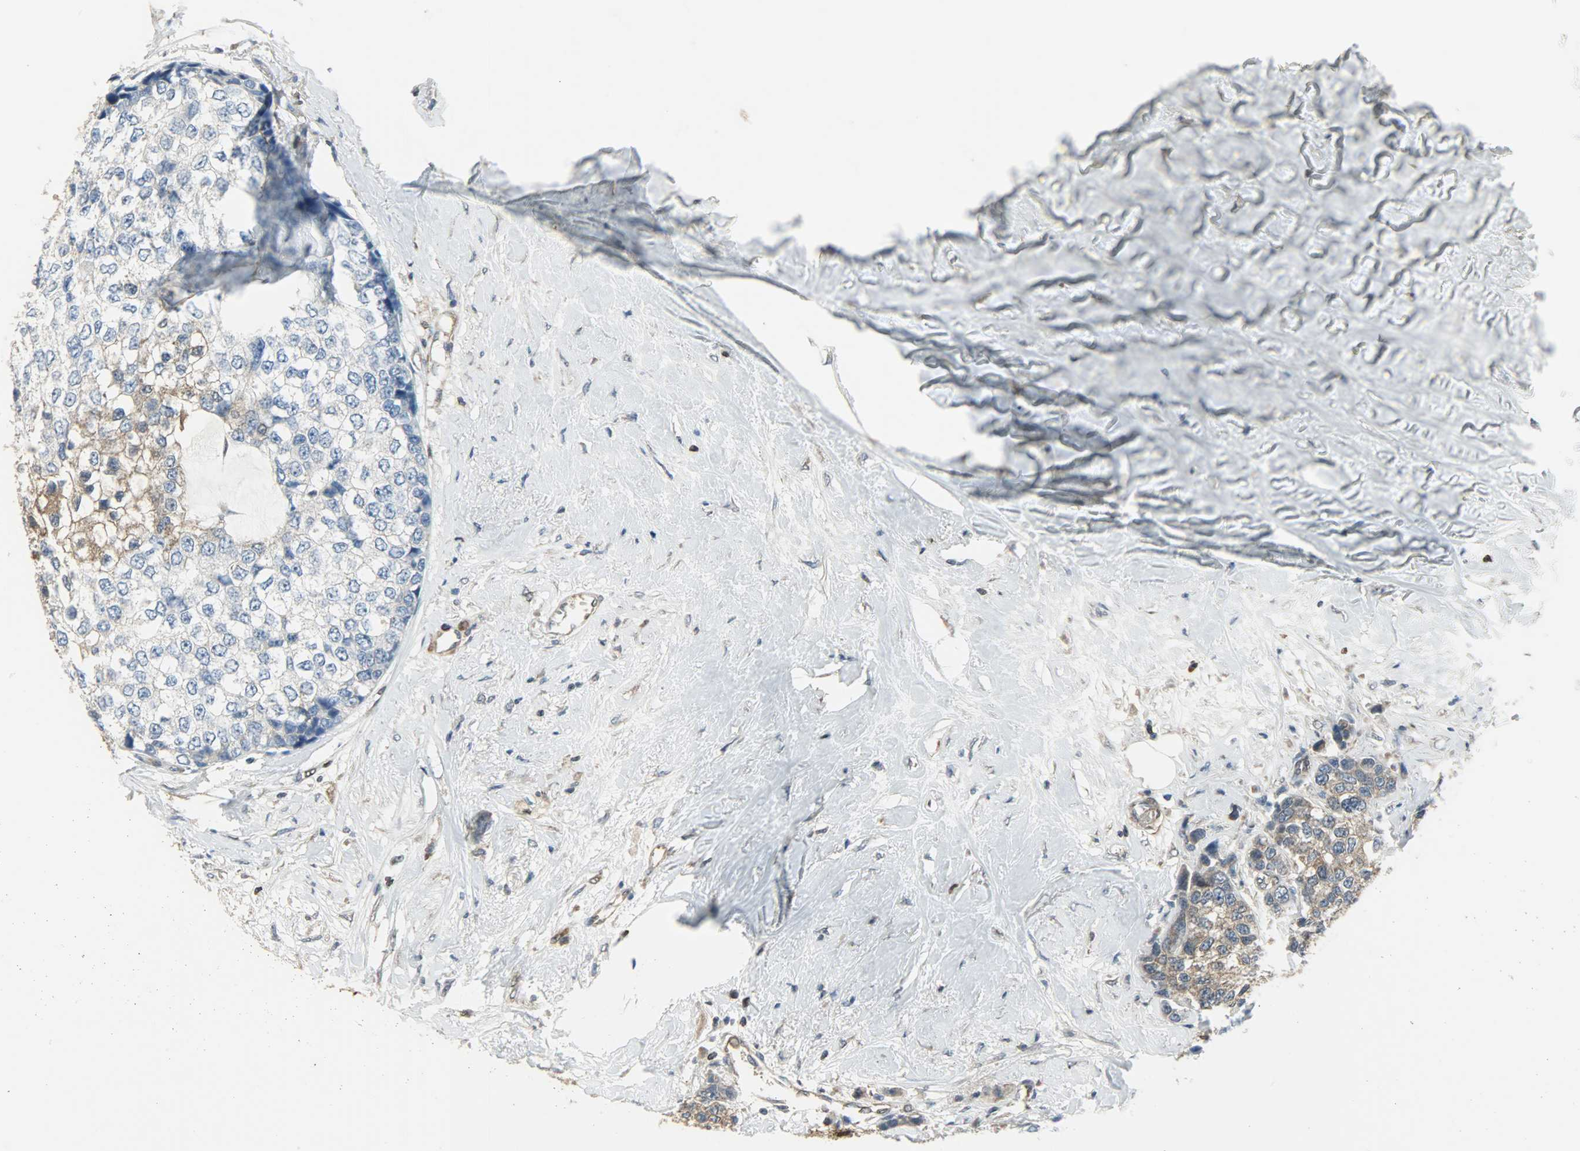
{"staining": {"intensity": "weak", "quantity": "25%-75%", "location": "cytoplasmic/membranous"}, "tissue": "breast cancer", "cell_type": "Tumor cells", "image_type": "cancer", "snomed": [{"axis": "morphology", "description": "Duct carcinoma"}, {"axis": "topography", "description": "Breast"}], "caption": "The histopathology image demonstrates a brown stain indicating the presence of a protein in the cytoplasmic/membranous of tumor cells in breast cancer.", "gene": "LDHB", "patient": {"sex": "female", "age": 51}}